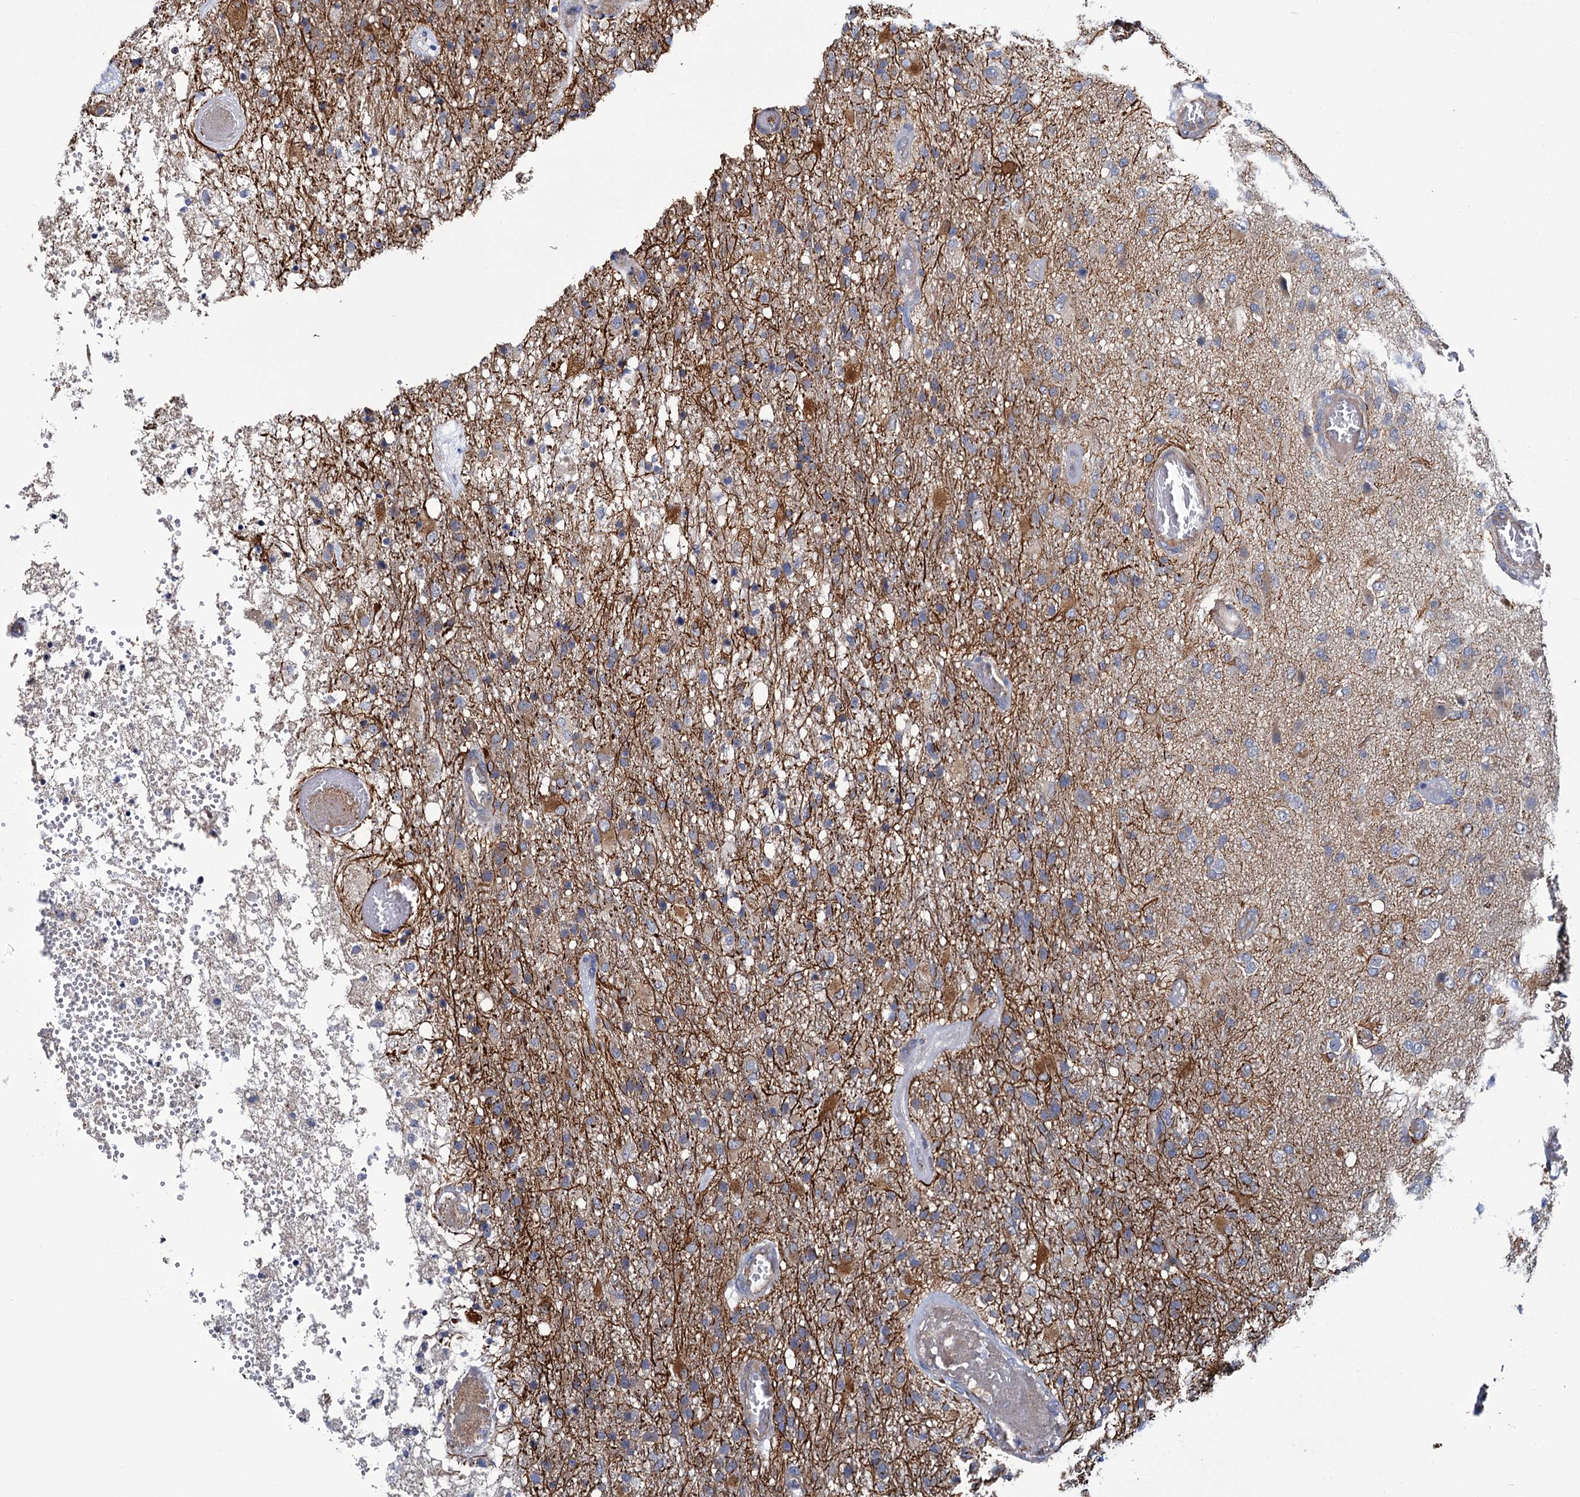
{"staining": {"intensity": "weak", "quantity": "<25%", "location": "cytoplasmic/membranous"}, "tissue": "glioma", "cell_type": "Tumor cells", "image_type": "cancer", "snomed": [{"axis": "morphology", "description": "Glioma, malignant, High grade"}, {"axis": "topography", "description": "Brain"}], "caption": "A micrograph of human high-grade glioma (malignant) is negative for staining in tumor cells.", "gene": "CEP295", "patient": {"sex": "female", "age": 74}}